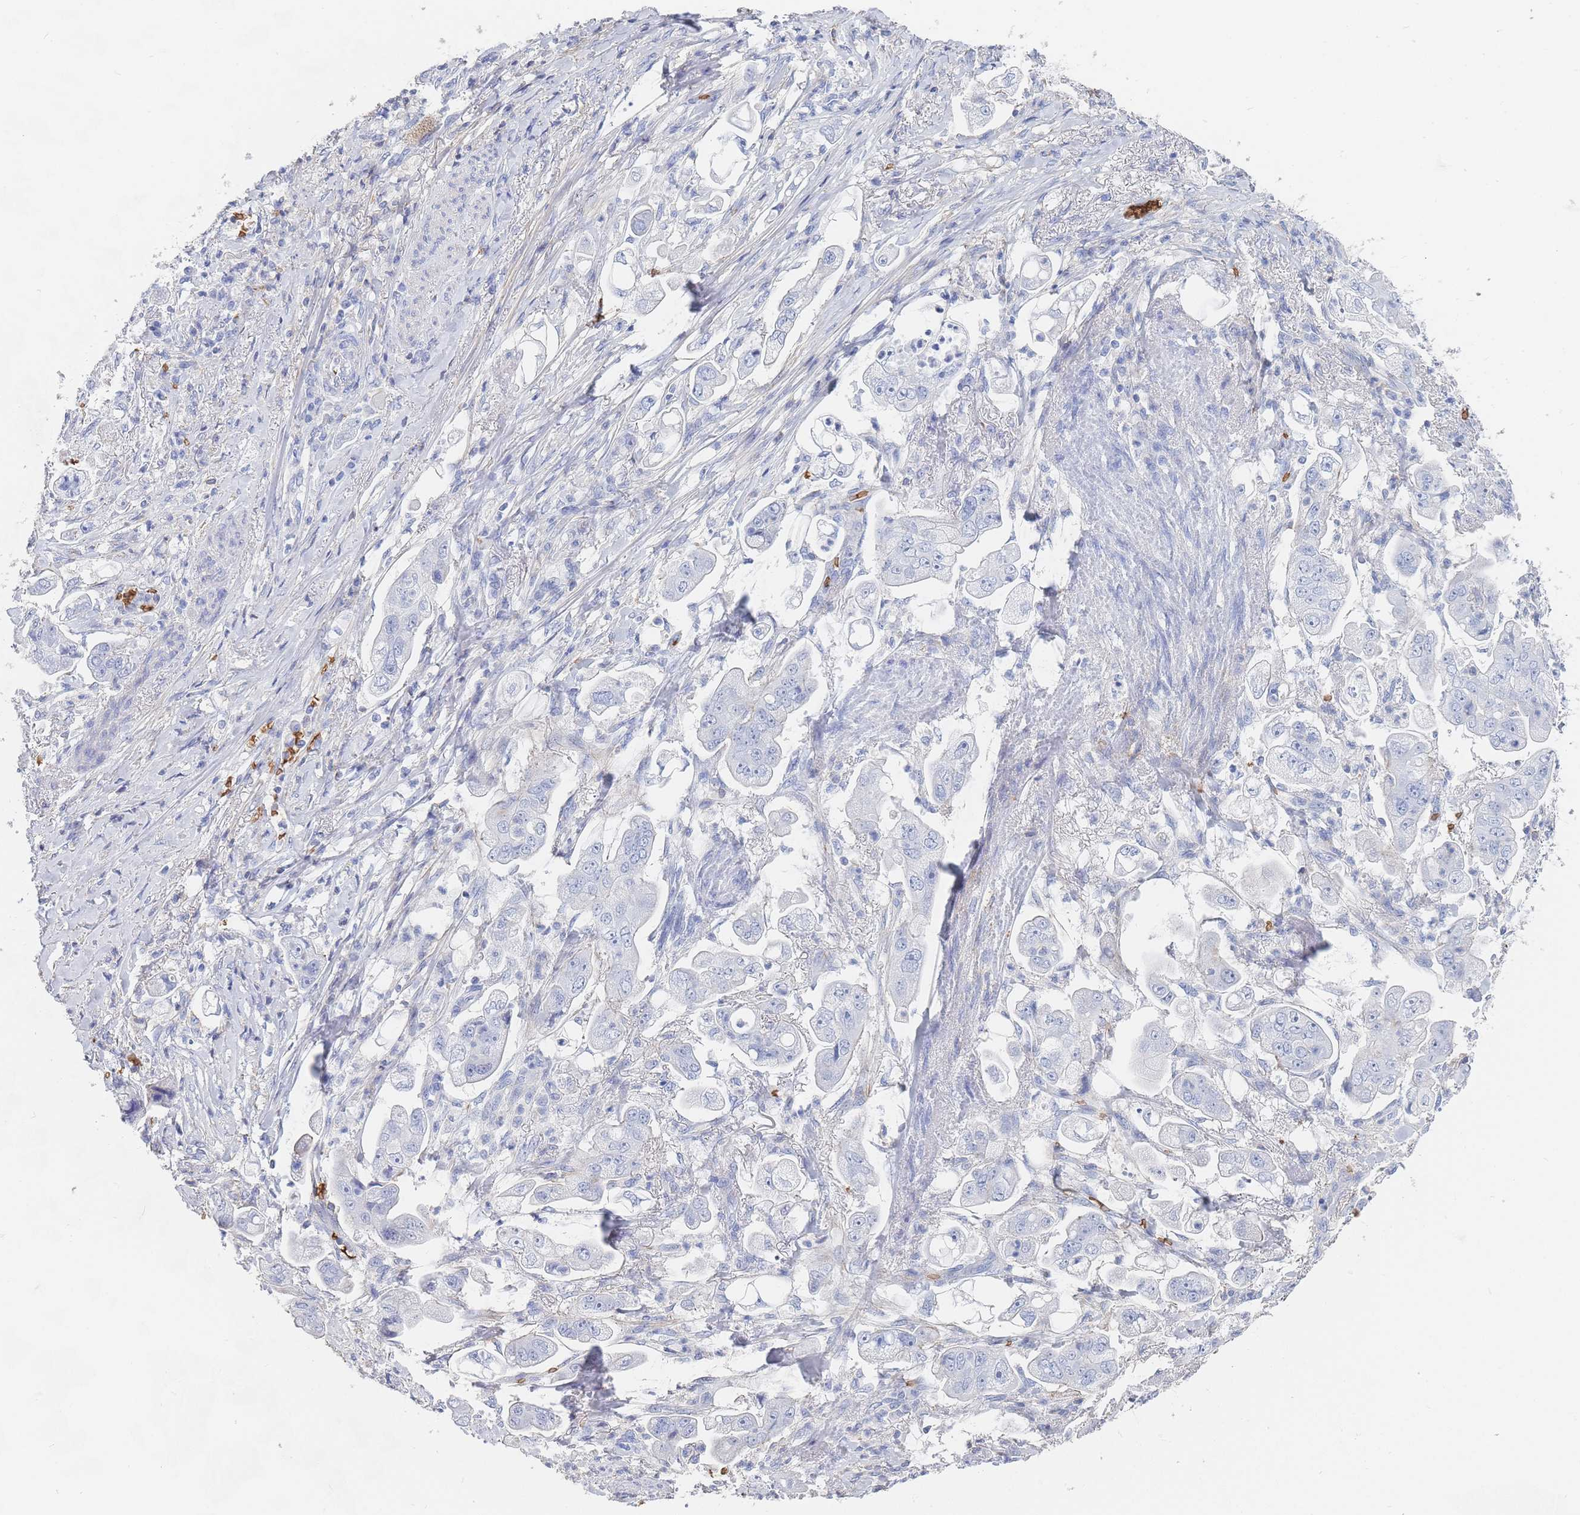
{"staining": {"intensity": "negative", "quantity": "none", "location": "none"}, "tissue": "stomach cancer", "cell_type": "Tumor cells", "image_type": "cancer", "snomed": [{"axis": "morphology", "description": "Adenocarcinoma, NOS"}, {"axis": "topography", "description": "Stomach"}], "caption": "Micrograph shows no protein positivity in tumor cells of stomach cancer tissue. Brightfield microscopy of immunohistochemistry stained with DAB (brown) and hematoxylin (blue), captured at high magnification.", "gene": "SLC2A1", "patient": {"sex": "male", "age": 62}}